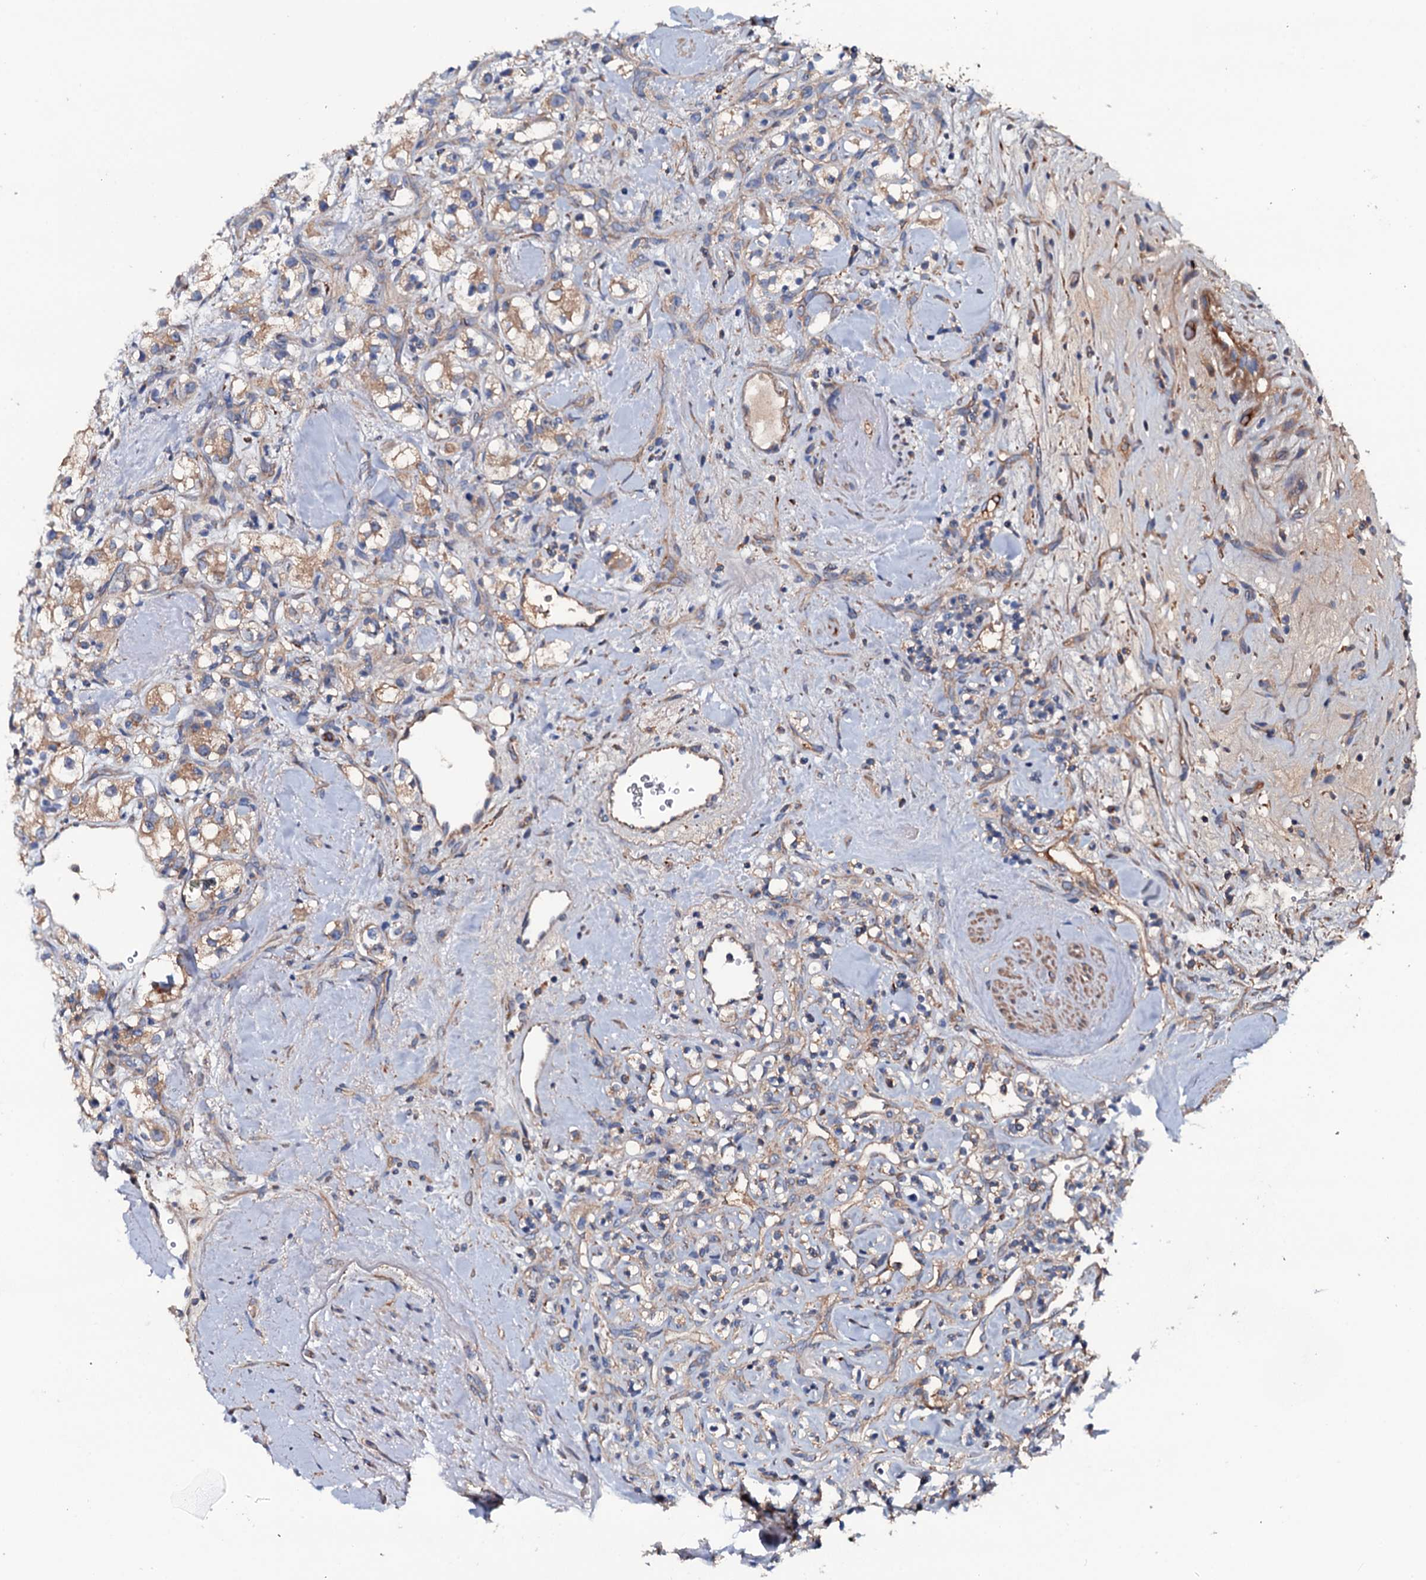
{"staining": {"intensity": "moderate", "quantity": "25%-75%", "location": "cytoplasmic/membranous"}, "tissue": "renal cancer", "cell_type": "Tumor cells", "image_type": "cancer", "snomed": [{"axis": "morphology", "description": "Adenocarcinoma, NOS"}, {"axis": "topography", "description": "Kidney"}], "caption": "Tumor cells display medium levels of moderate cytoplasmic/membranous staining in about 25%-75% of cells in human adenocarcinoma (renal).", "gene": "NEK1", "patient": {"sex": "male", "age": 77}}